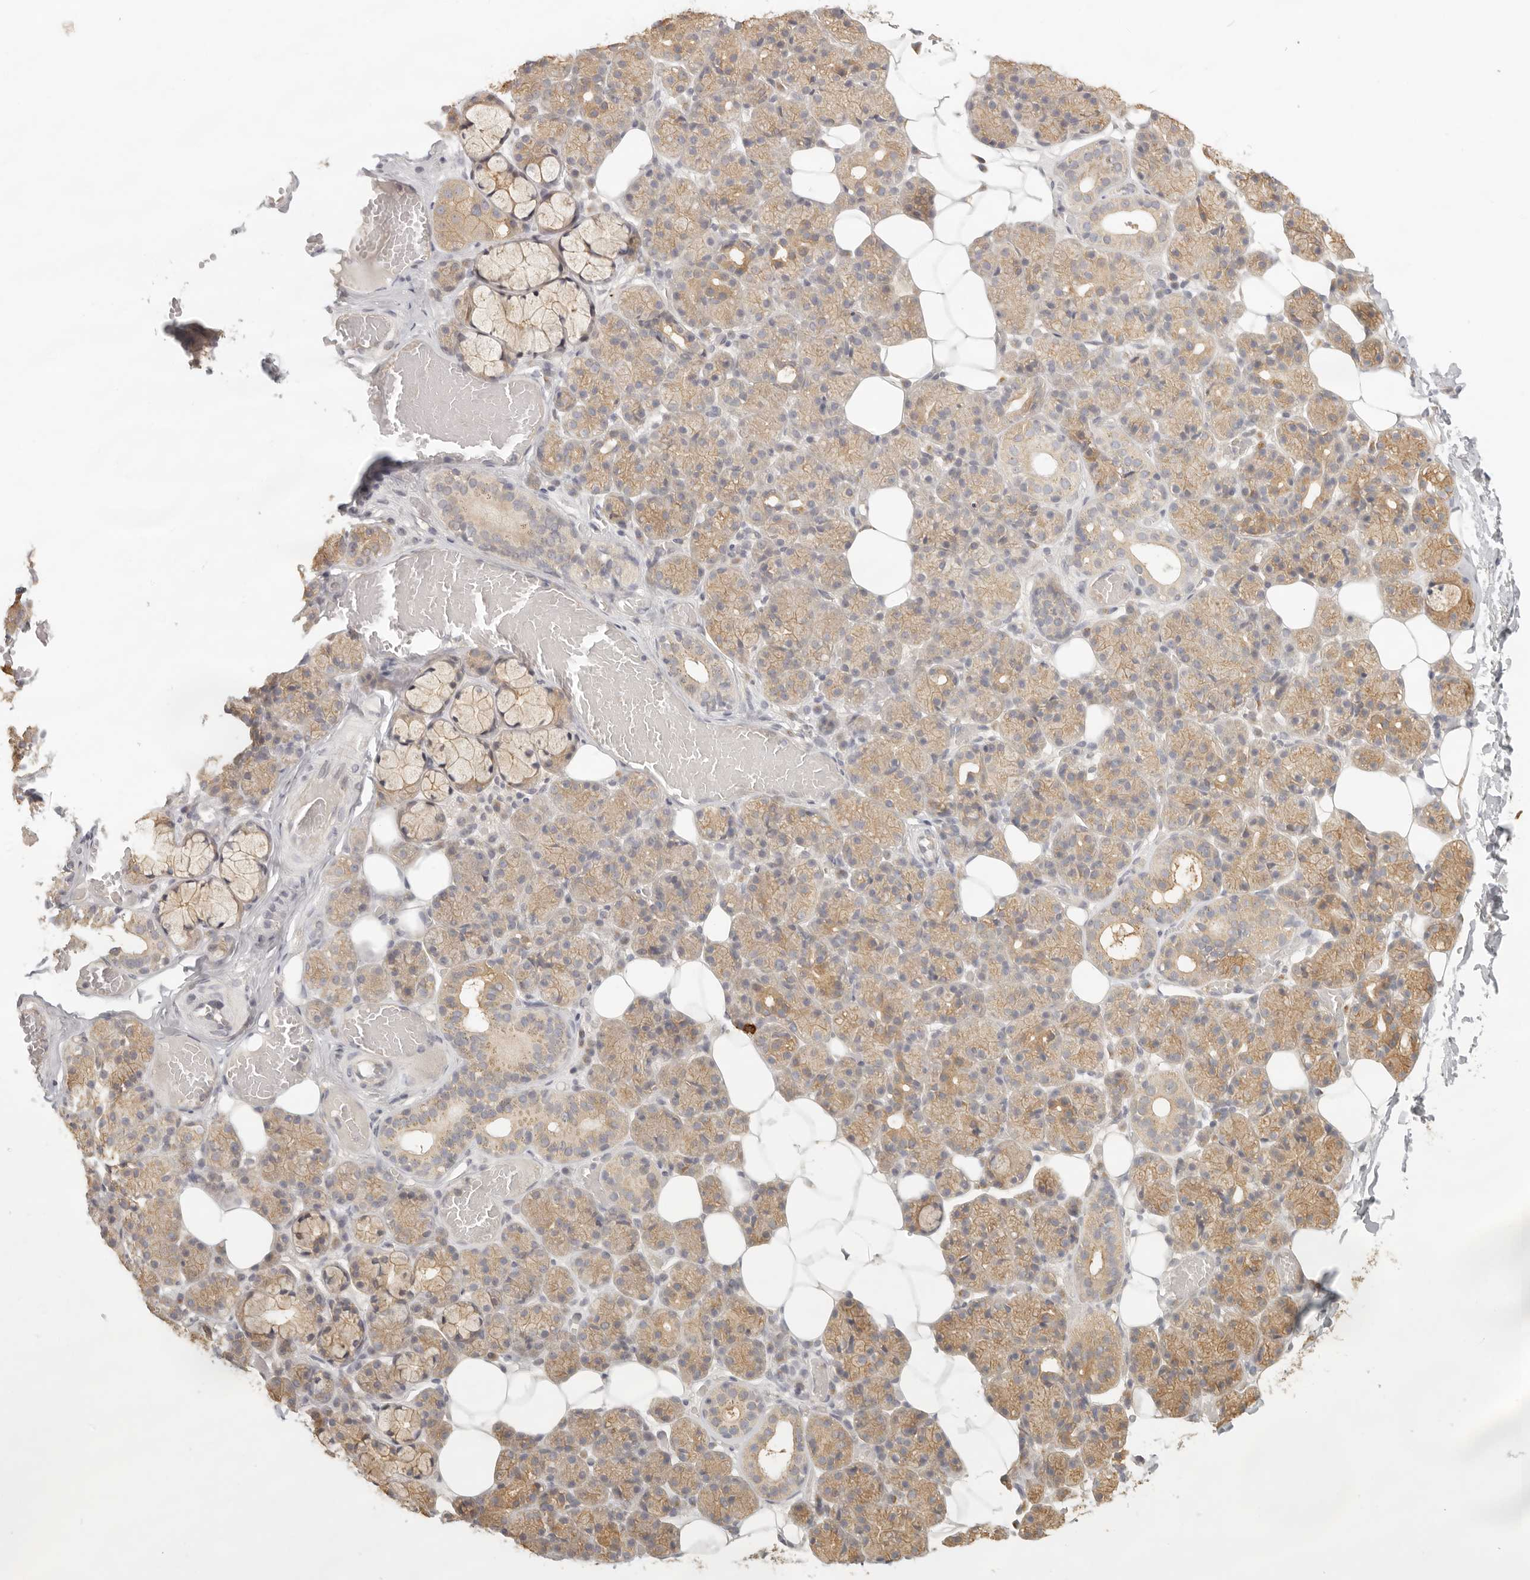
{"staining": {"intensity": "moderate", "quantity": "25%-75%", "location": "cytoplasmic/membranous"}, "tissue": "salivary gland", "cell_type": "Glandular cells", "image_type": "normal", "snomed": [{"axis": "morphology", "description": "Normal tissue, NOS"}, {"axis": "topography", "description": "Salivary gland"}], "caption": "DAB immunohistochemical staining of normal human salivary gland exhibits moderate cytoplasmic/membranous protein staining in about 25%-75% of glandular cells. The protein of interest is shown in brown color, while the nuclei are stained blue.", "gene": "AHDC1", "patient": {"sex": "male", "age": 63}}